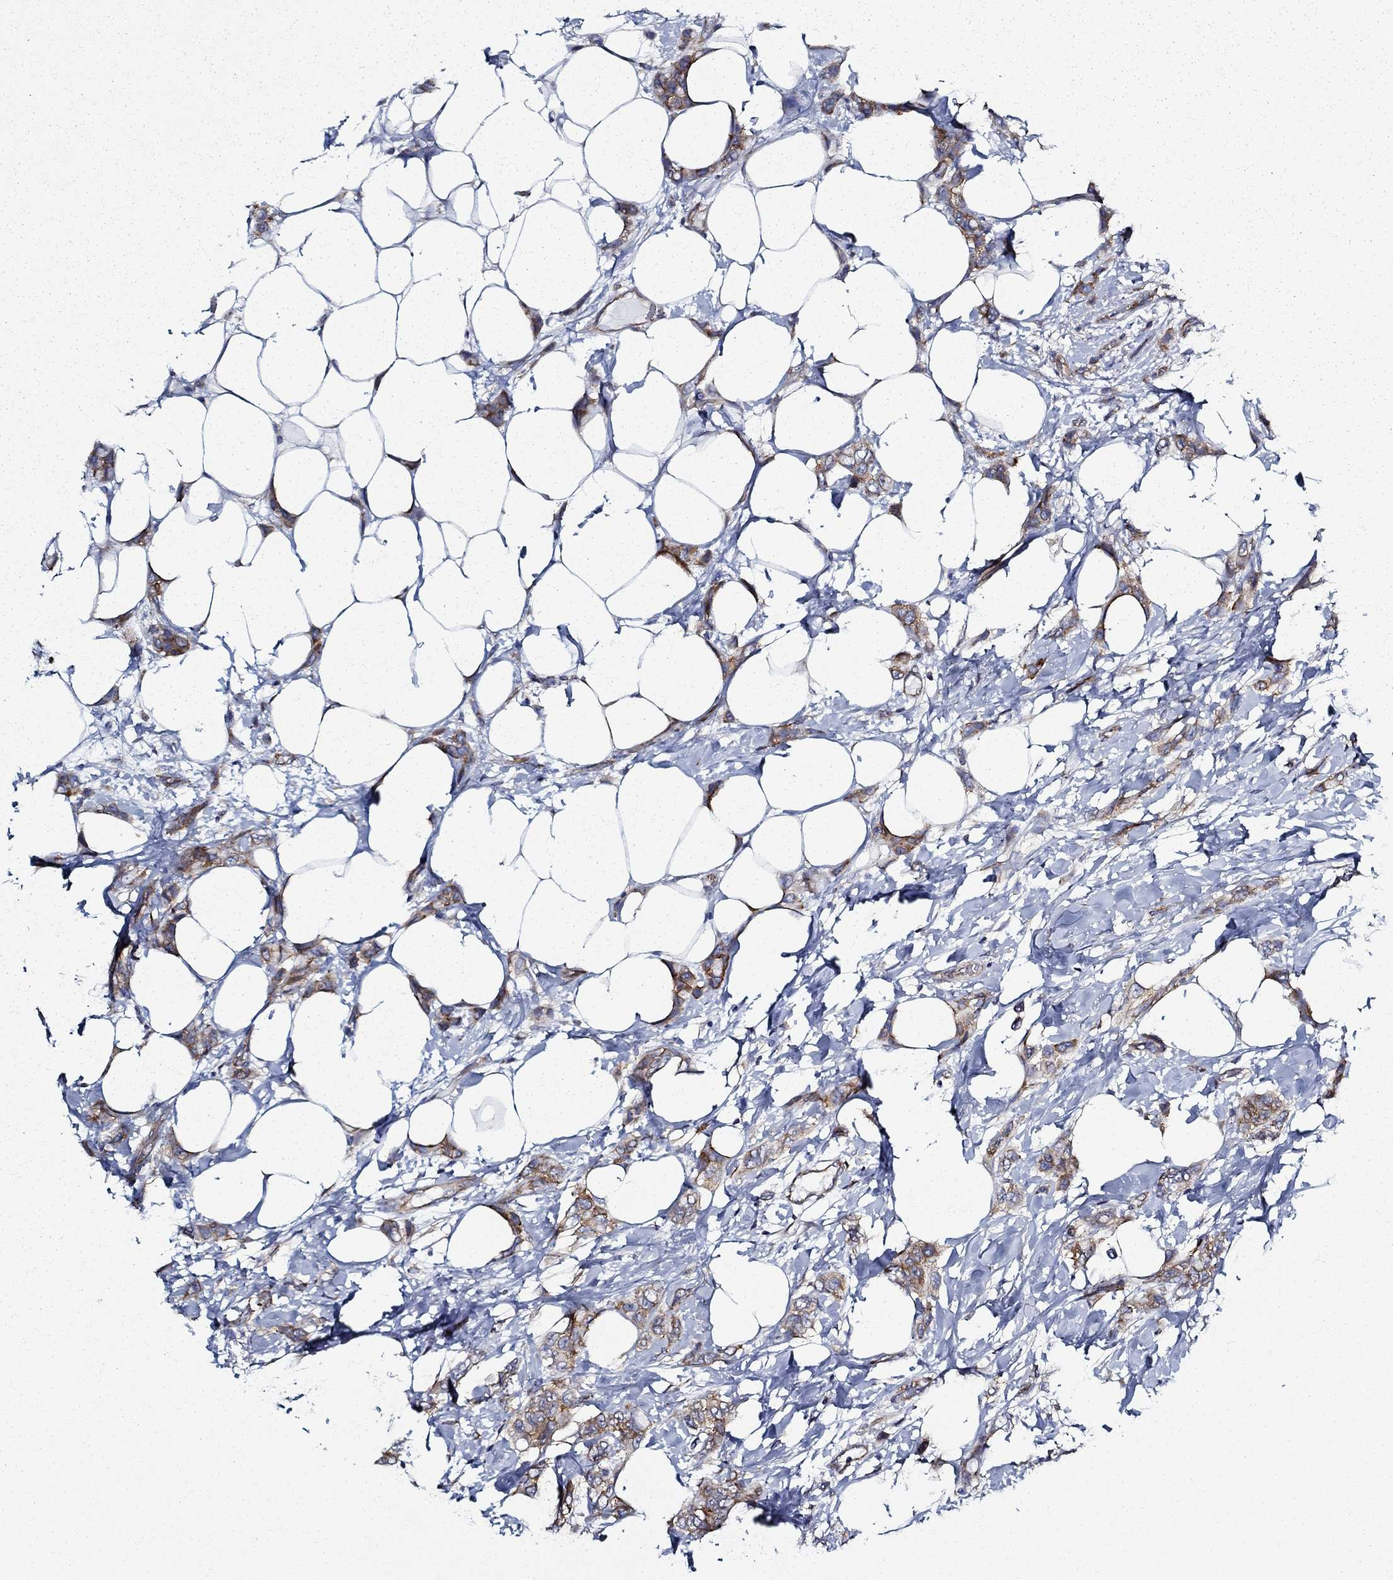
{"staining": {"intensity": "moderate", "quantity": ">75%", "location": "cytoplasmic/membranous"}, "tissue": "breast cancer", "cell_type": "Tumor cells", "image_type": "cancer", "snomed": [{"axis": "morphology", "description": "Lobular carcinoma"}, {"axis": "topography", "description": "Breast"}], "caption": "The micrograph shows staining of breast cancer, revealing moderate cytoplasmic/membranous protein positivity (brown color) within tumor cells.", "gene": "FXR1", "patient": {"sex": "female", "age": 66}}